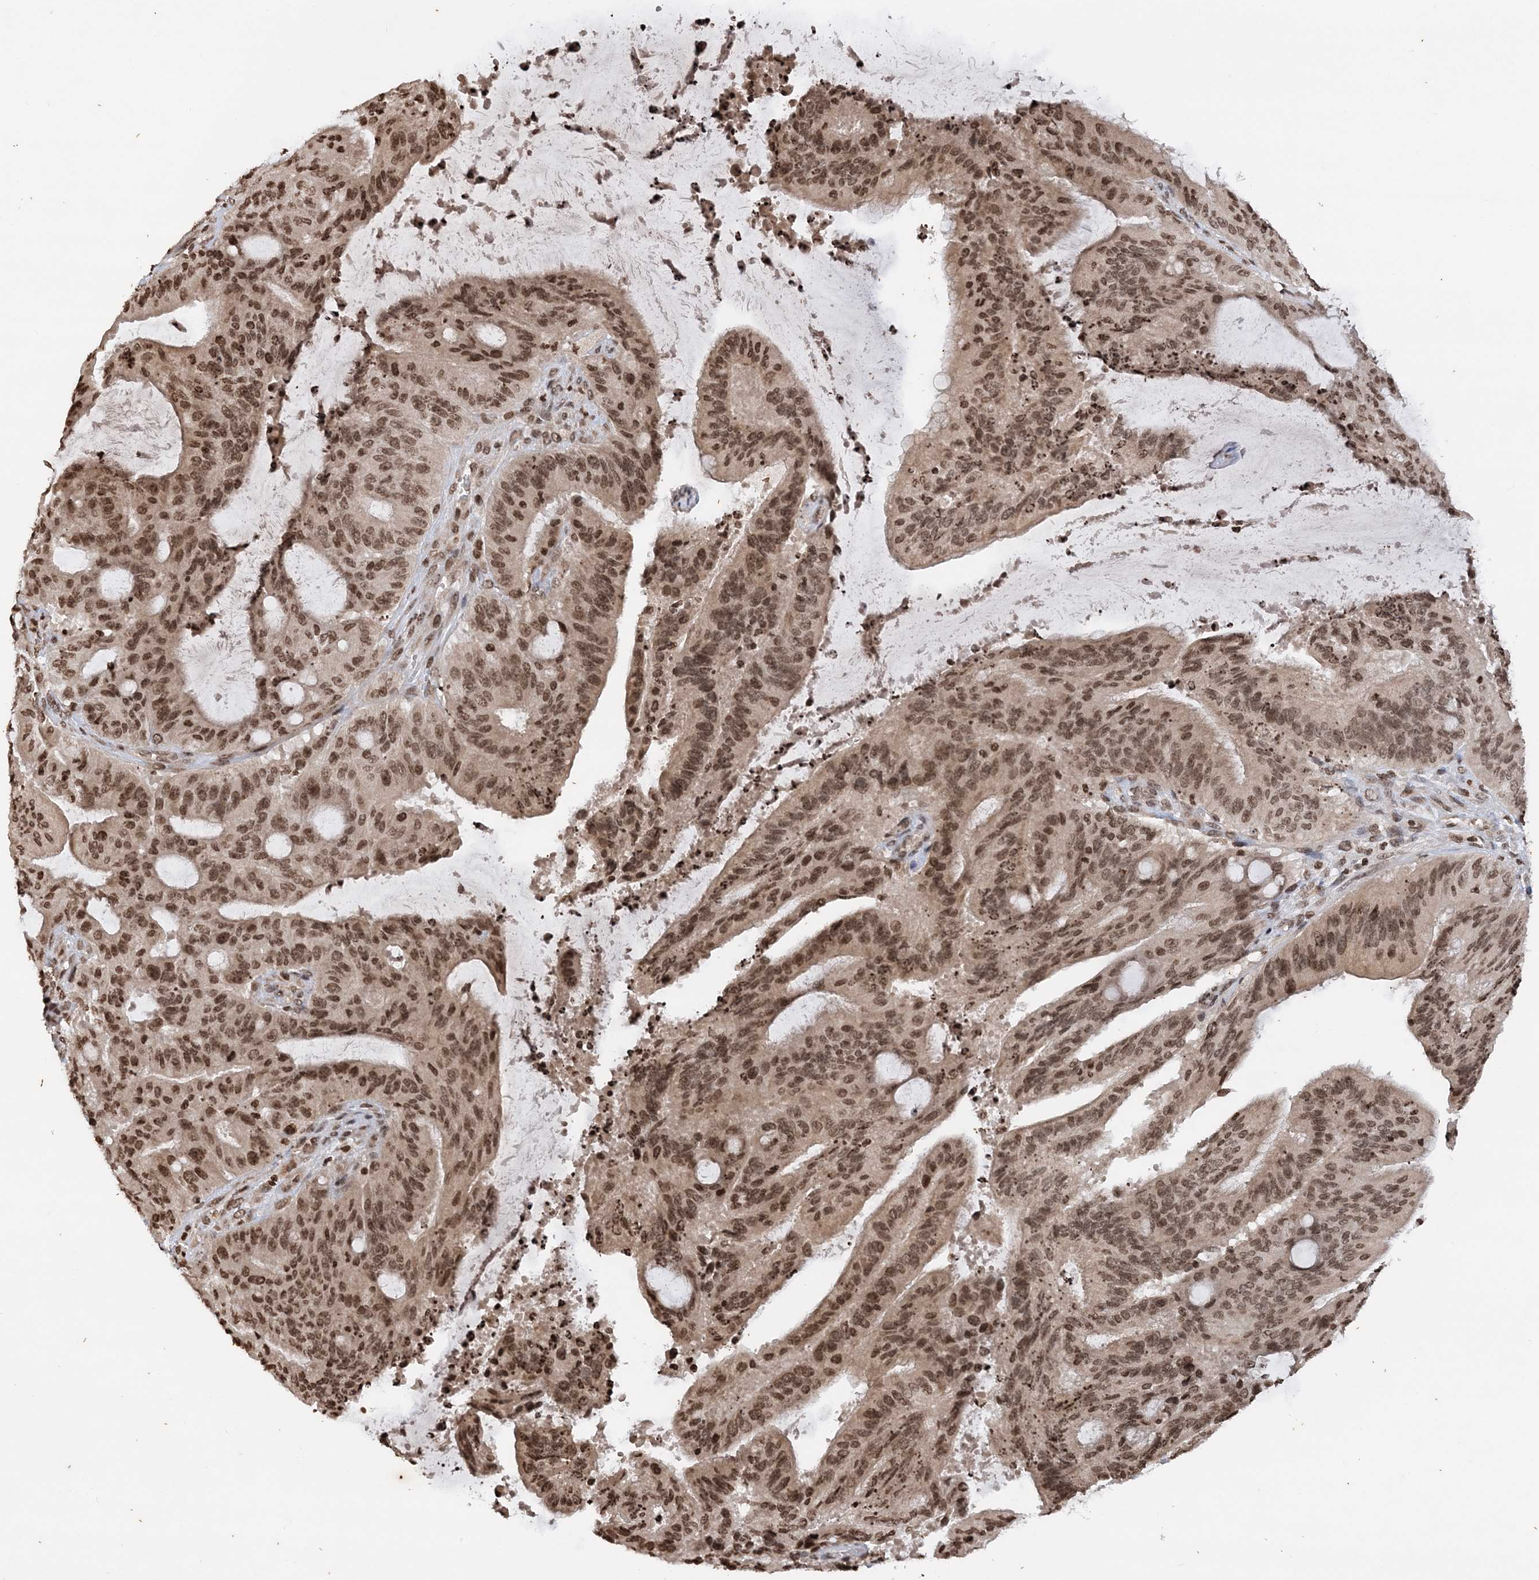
{"staining": {"intensity": "moderate", "quantity": ">75%", "location": "nuclear"}, "tissue": "liver cancer", "cell_type": "Tumor cells", "image_type": "cancer", "snomed": [{"axis": "morphology", "description": "Normal tissue, NOS"}, {"axis": "morphology", "description": "Cholangiocarcinoma"}, {"axis": "topography", "description": "Liver"}, {"axis": "topography", "description": "Peripheral nerve tissue"}], "caption": "IHC image of neoplastic tissue: liver cancer stained using immunohistochemistry (IHC) exhibits medium levels of moderate protein expression localized specifically in the nuclear of tumor cells, appearing as a nuclear brown color.", "gene": "NEDD9", "patient": {"sex": "female", "age": 73}}